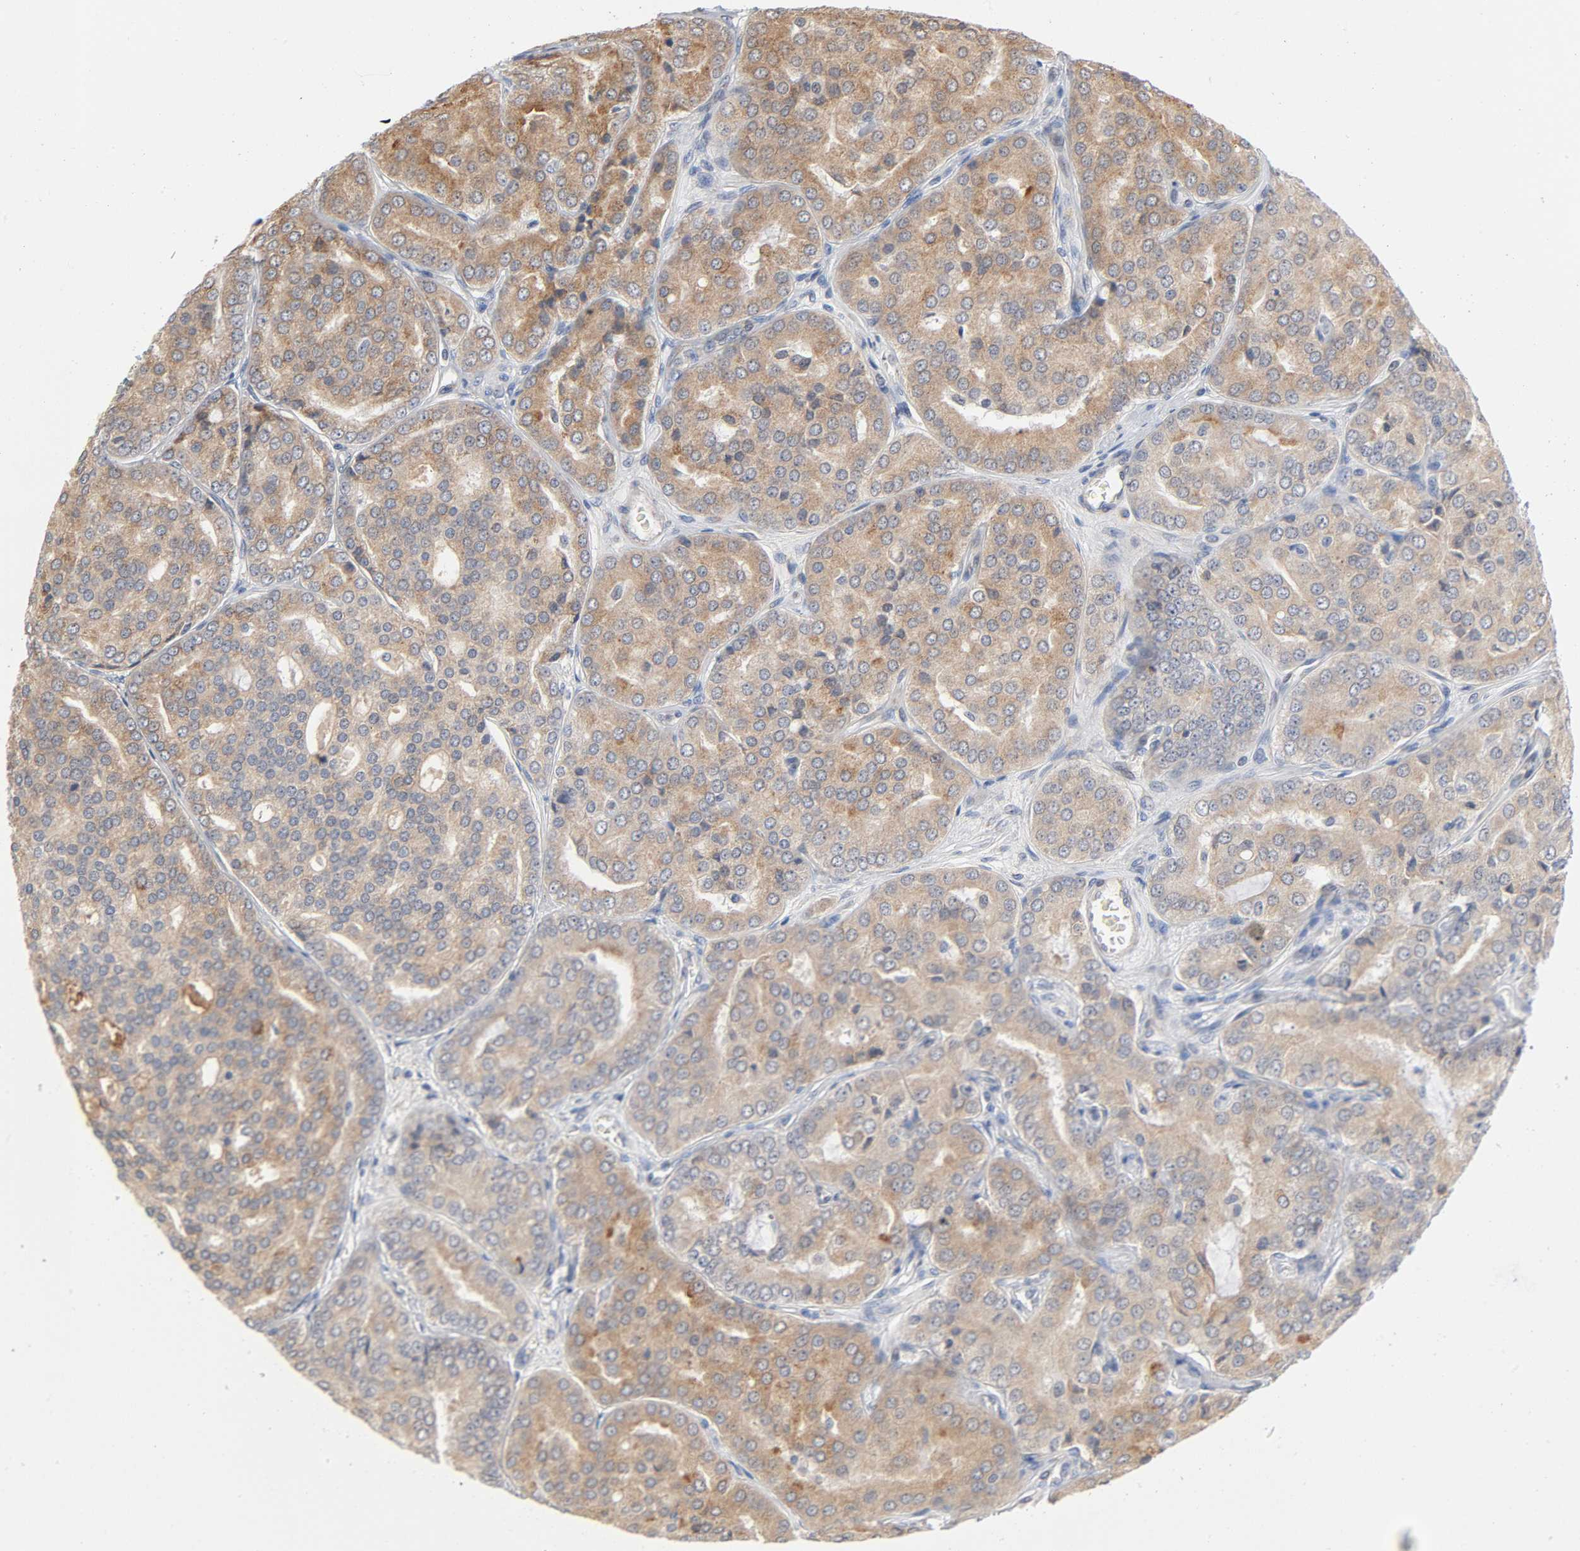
{"staining": {"intensity": "moderate", "quantity": ">75%", "location": "cytoplasmic/membranous"}, "tissue": "prostate cancer", "cell_type": "Tumor cells", "image_type": "cancer", "snomed": [{"axis": "morphology", "description": "Adenocarcinoma, High grade"}, {"axis": "topography", "description": "Prostate"}], "caption": "Approximately >75% of tumor cells in prostate cancer (adenocarcinoma (high-grade)) reveal moderate cytoplasmic/membranous protein expression as visualized by brown immunohistochemical staining.", "gene": "AK7", "patient": {"sex": "male", "age": 64}}